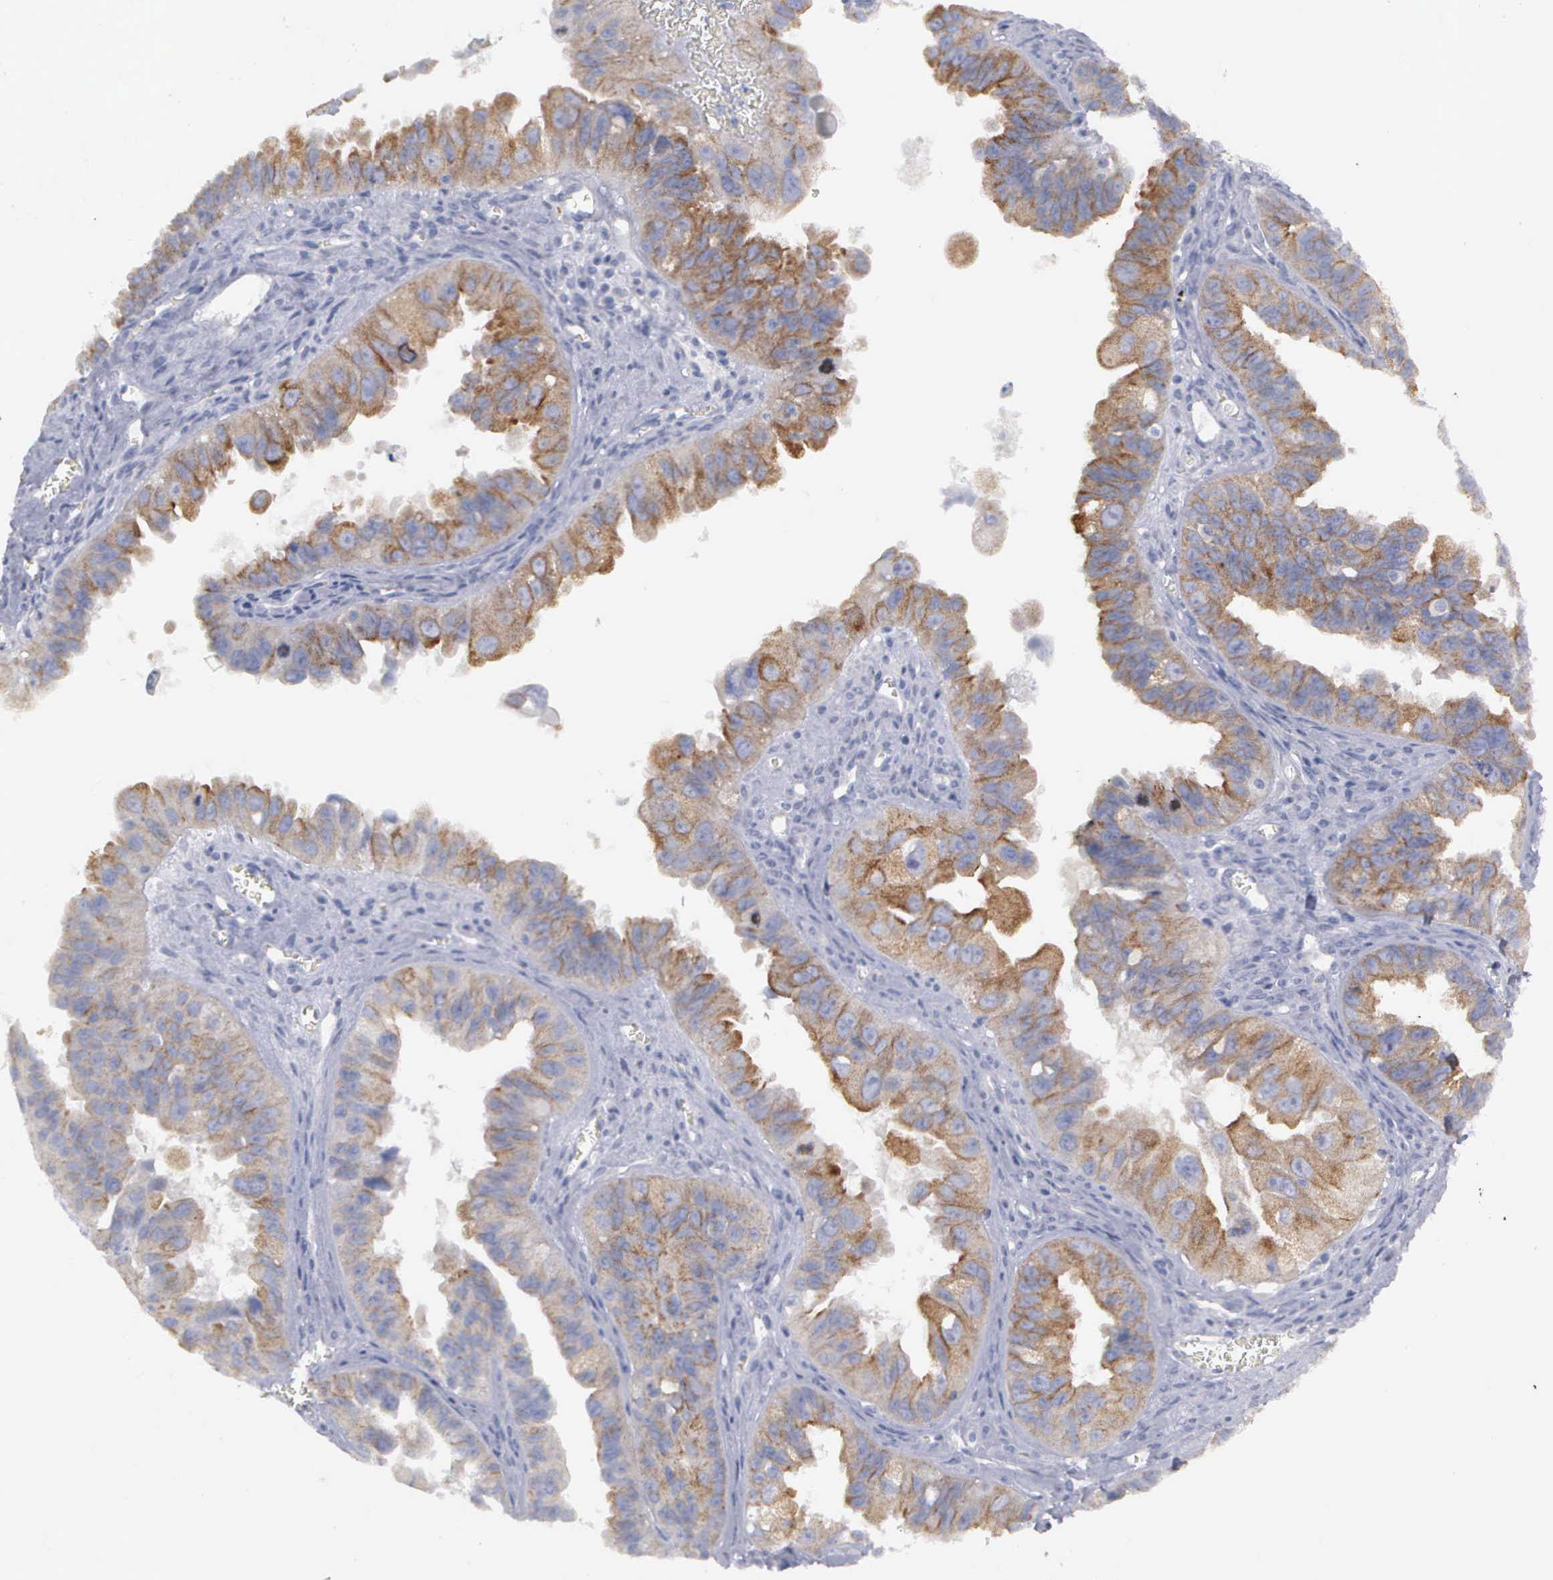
{"staining": {"intensity": "moderate", "quantity": ">75%", "location": "cytoplasmic/membranous"}, "tissue": "ovarian cancer", "cell_type": "Tumor cells", "image_type": "cancer", "snomed": [{"axis": "morphology", "description": "Carcinoma, endometroid"}, {"axis": "topography", "description": "Ovary"}], "caption": "Immunohistochemistry (IHC) of ovarian cancer (endometroid carcinoma) shows medium levels of moderate cytoplasmic/membranous staining in about >75% of tumor cells.", "gene": "CEP170B", "patient": {"sex": "female", "age": 85}}